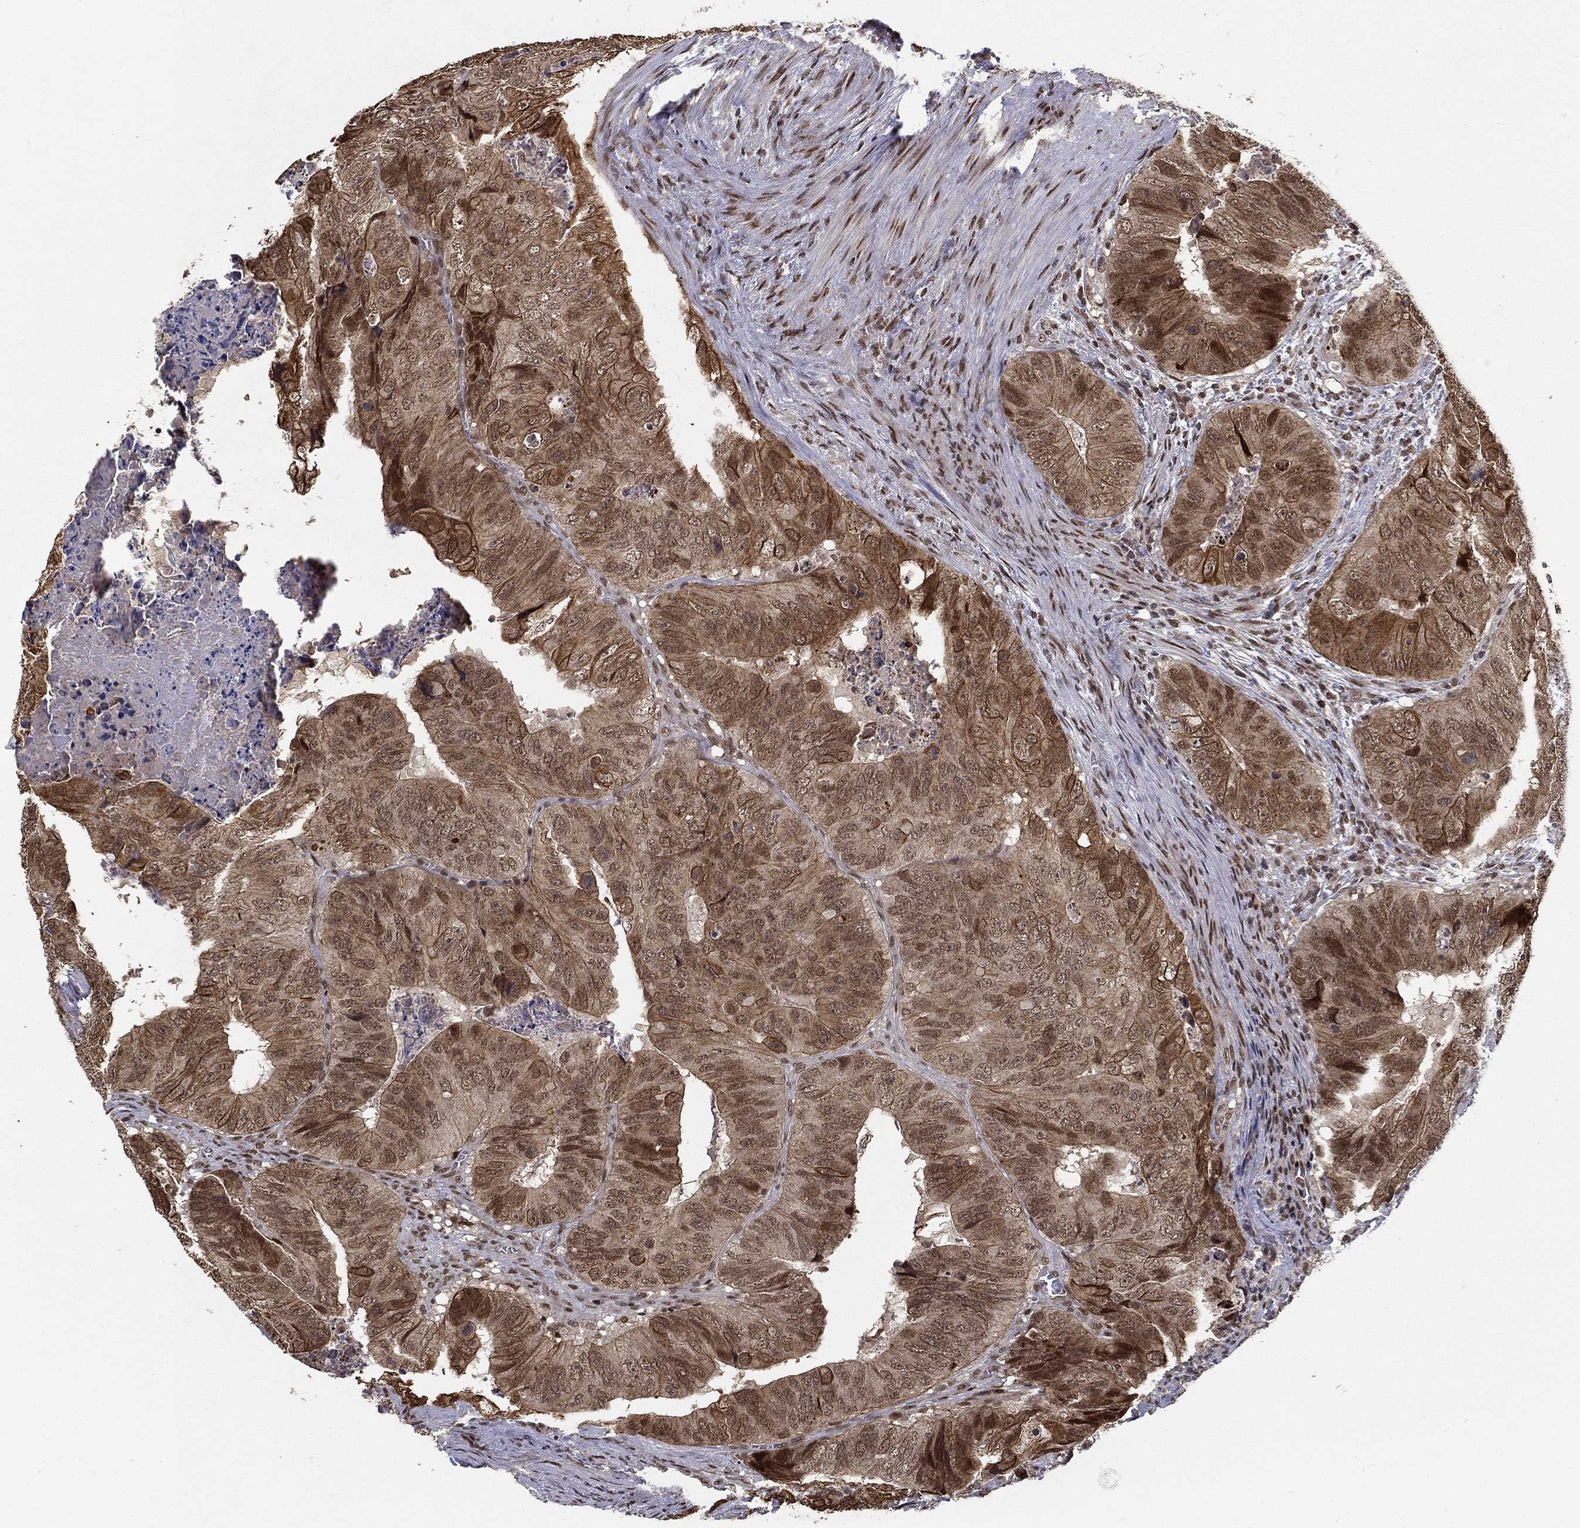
{"staining": {"intensity": "strong", "quantity": ">75%", "location": "cytoplasmic/membranous"}, "tissue": "colorectal cancer", "cell_type": "Tumor cells", "image_type": "cancer", "snomed": [{"axis": "morphology", "description": "Adenocarcinoma, NOS"}, {"axis": "topography", "description": "Colon"}], "caption": "IHC of colorectal cancer shows high levels of strong cytoplasmic/membranous positivity in approximately >75% of tumor cells.", "gene": "CDCA7L", "patient": {"sex": "male", "age": 79}}